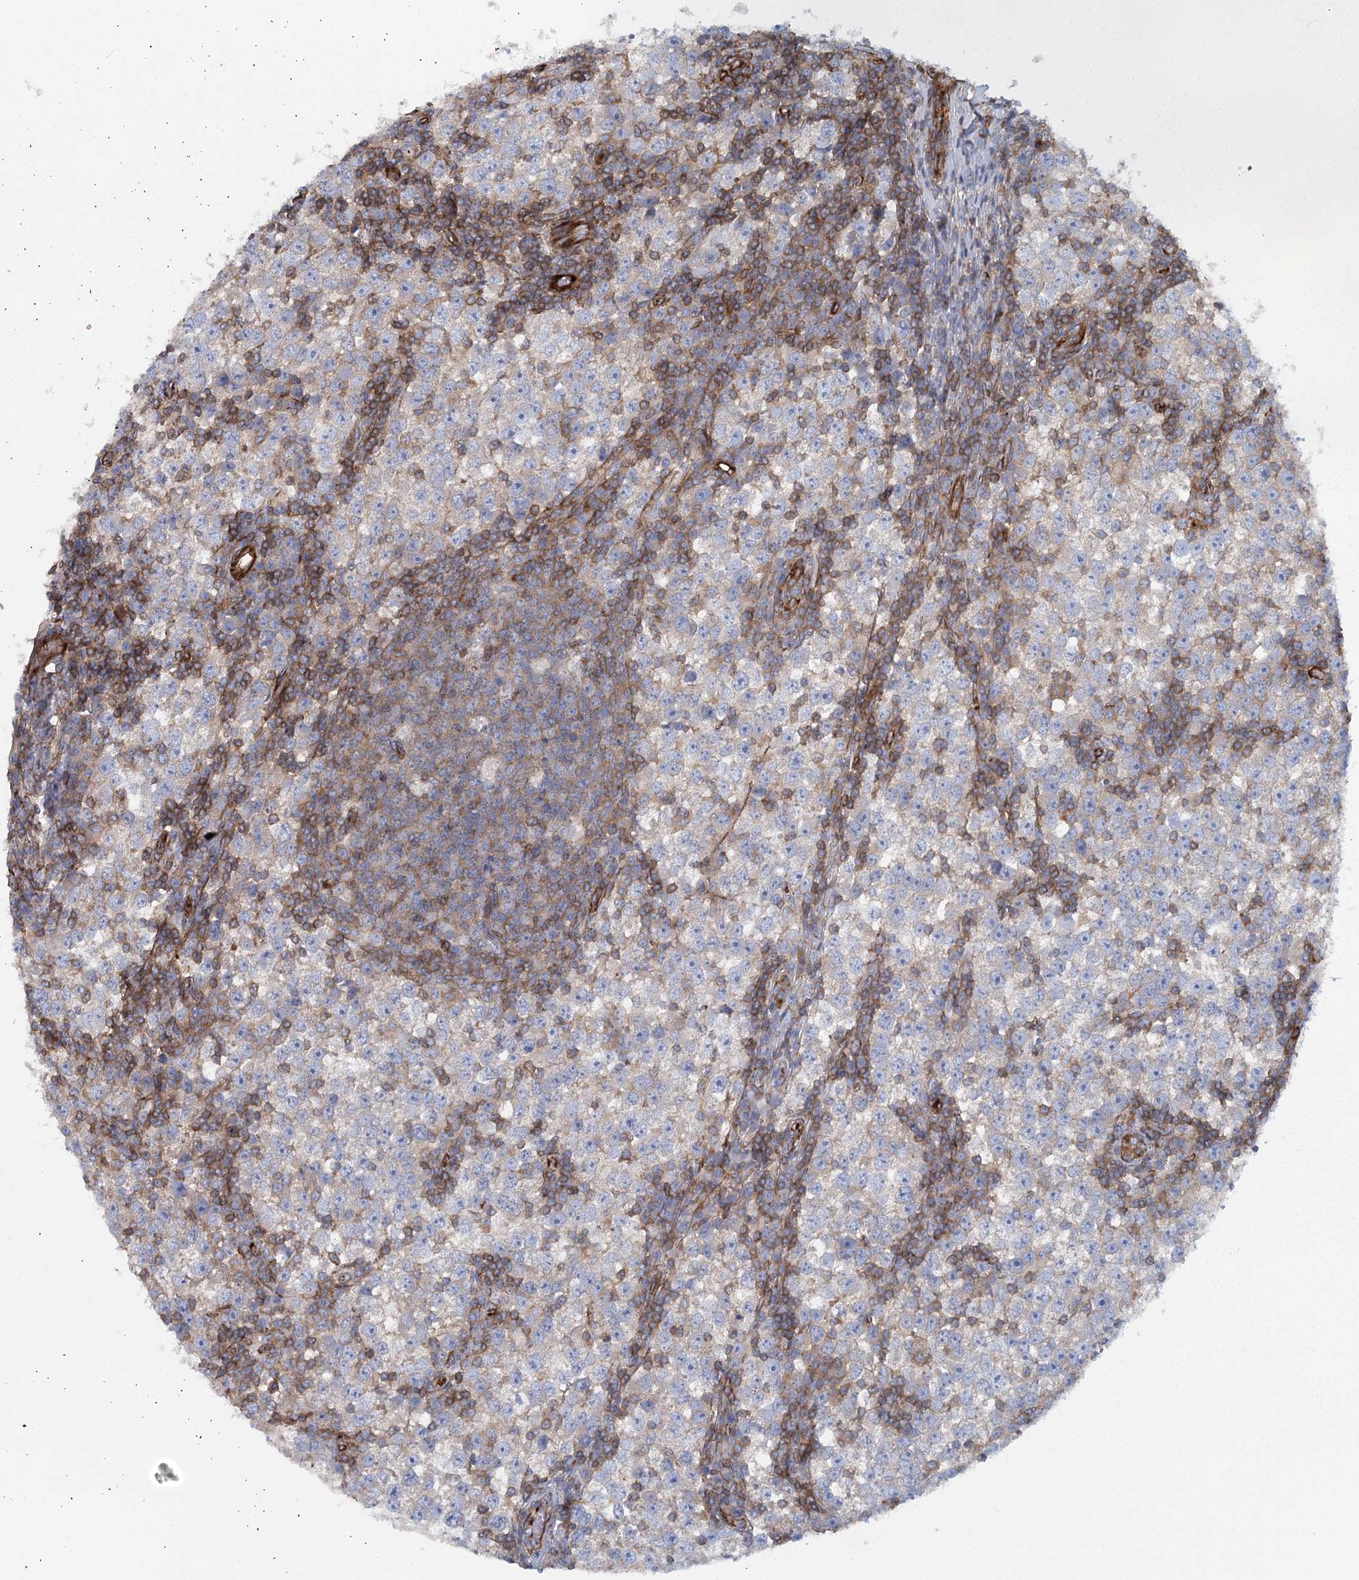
{"staining": {"intensity": "negative", "quantity": "none", "location": "none"}, "tissue": "testis cancer", "cell_type": "Tumor cells", "image_type": "cancer", "snomed": [{"axis": "morphology", "description": "Seminoma, NOS"}, {"axis": "topography", "description": "Testis"}], "caption": "Tumor cells show no significant protein positivity in testis cancer (seminoma).", "gene": "IFT46", "patient": {"sex": "male", "age": 65}}